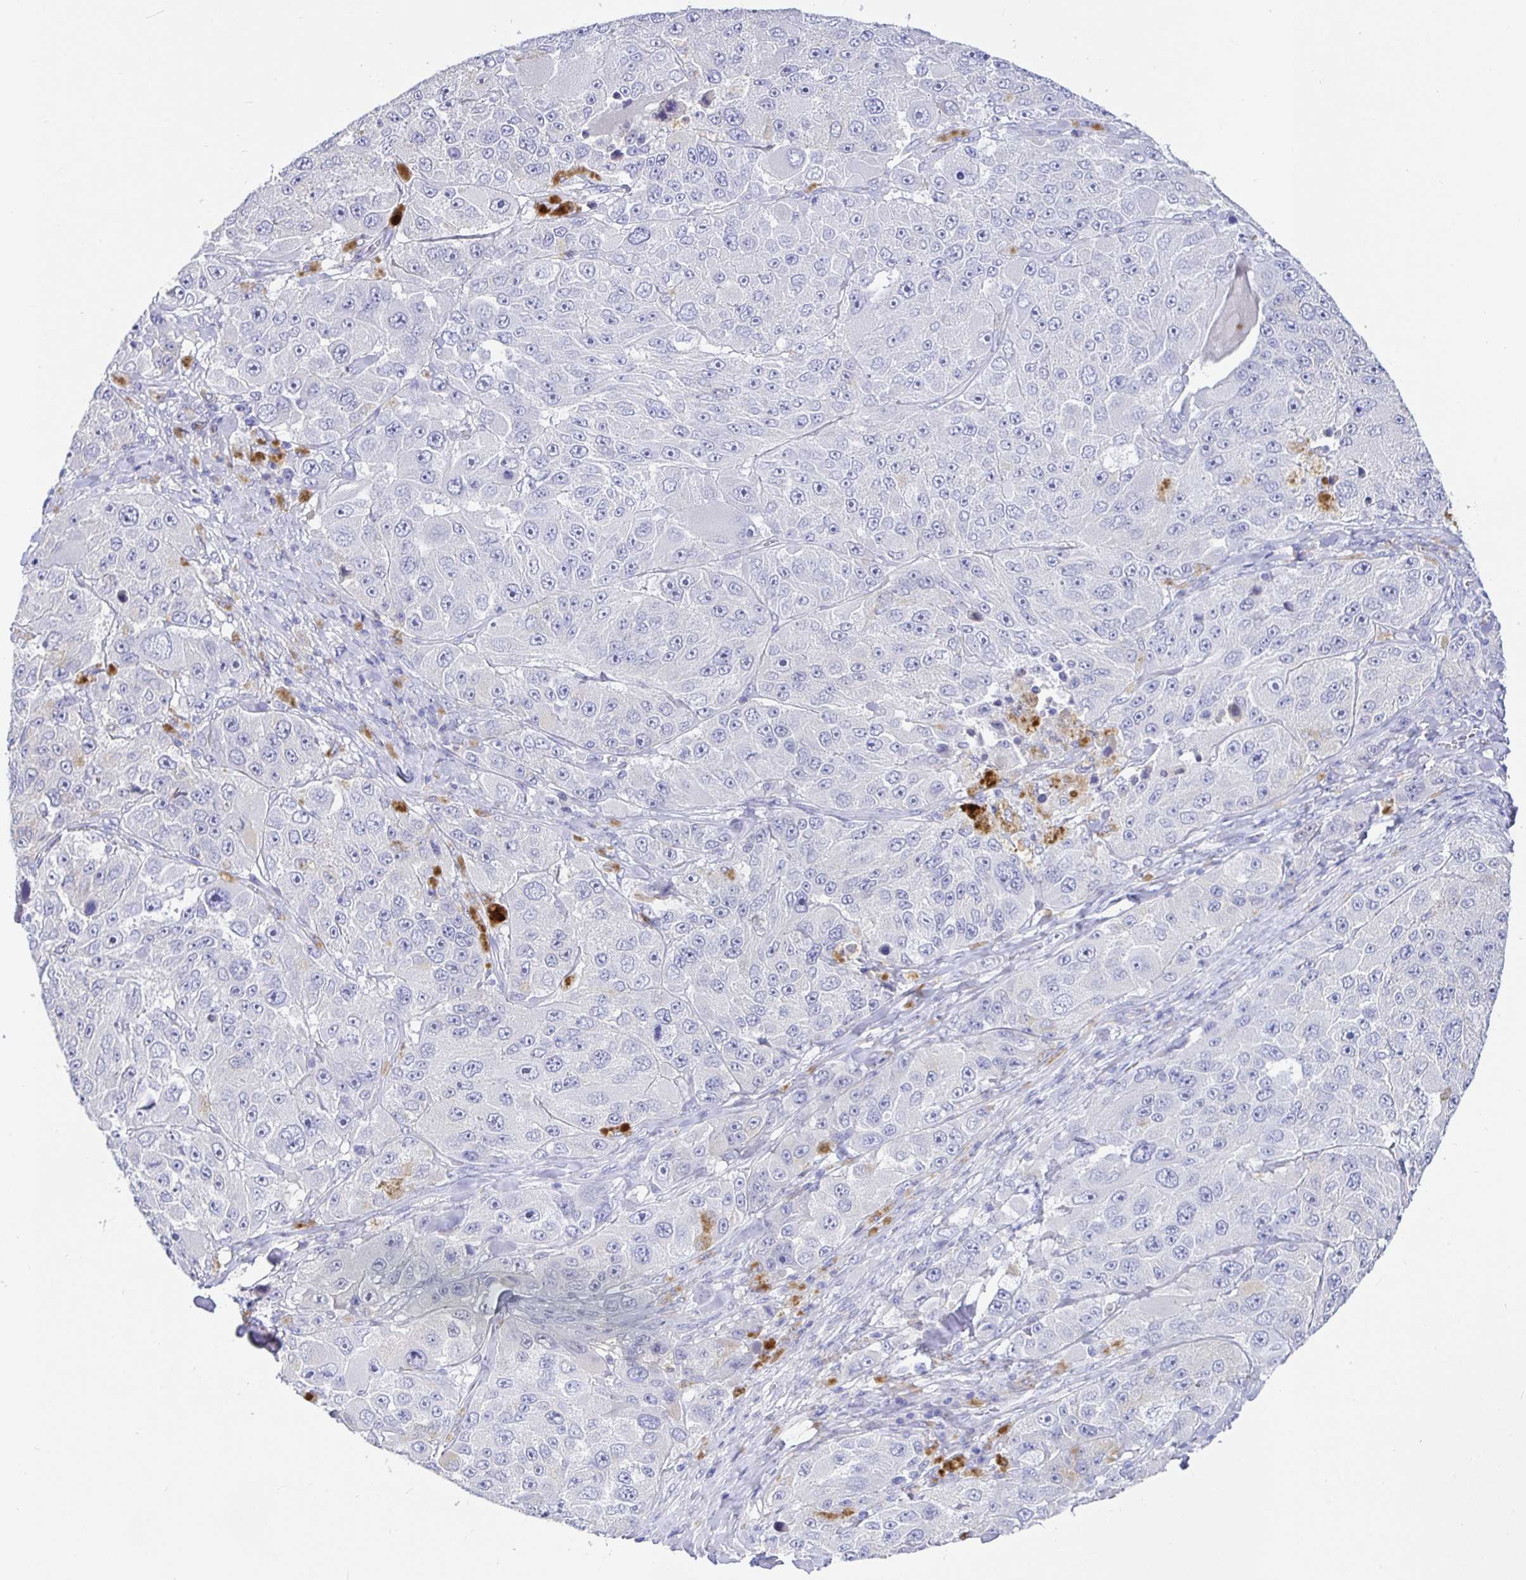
{"staining": {"intensity": "negative", "quantity": "none", "location": "none"}, "tissue": "melanoma", "cell_type": "Tumor cells", "image_type": "cancer", "snomed": [{"axis": "morphology", "description": "Malignant melanoma, Metastatic site"}, {"axis": "topography", "description": "Lymph node"}], "caption": "A high-resolution micrograph shows immunohistochemistry staining of malignant melanoma (metastatic site), which reveals no significant staining in tumor cells. (DAB IHC visualized using brightfield microscopy, high magnification).", "gene": "TPTE", "patient": {"sex": "male", "age": 62}}